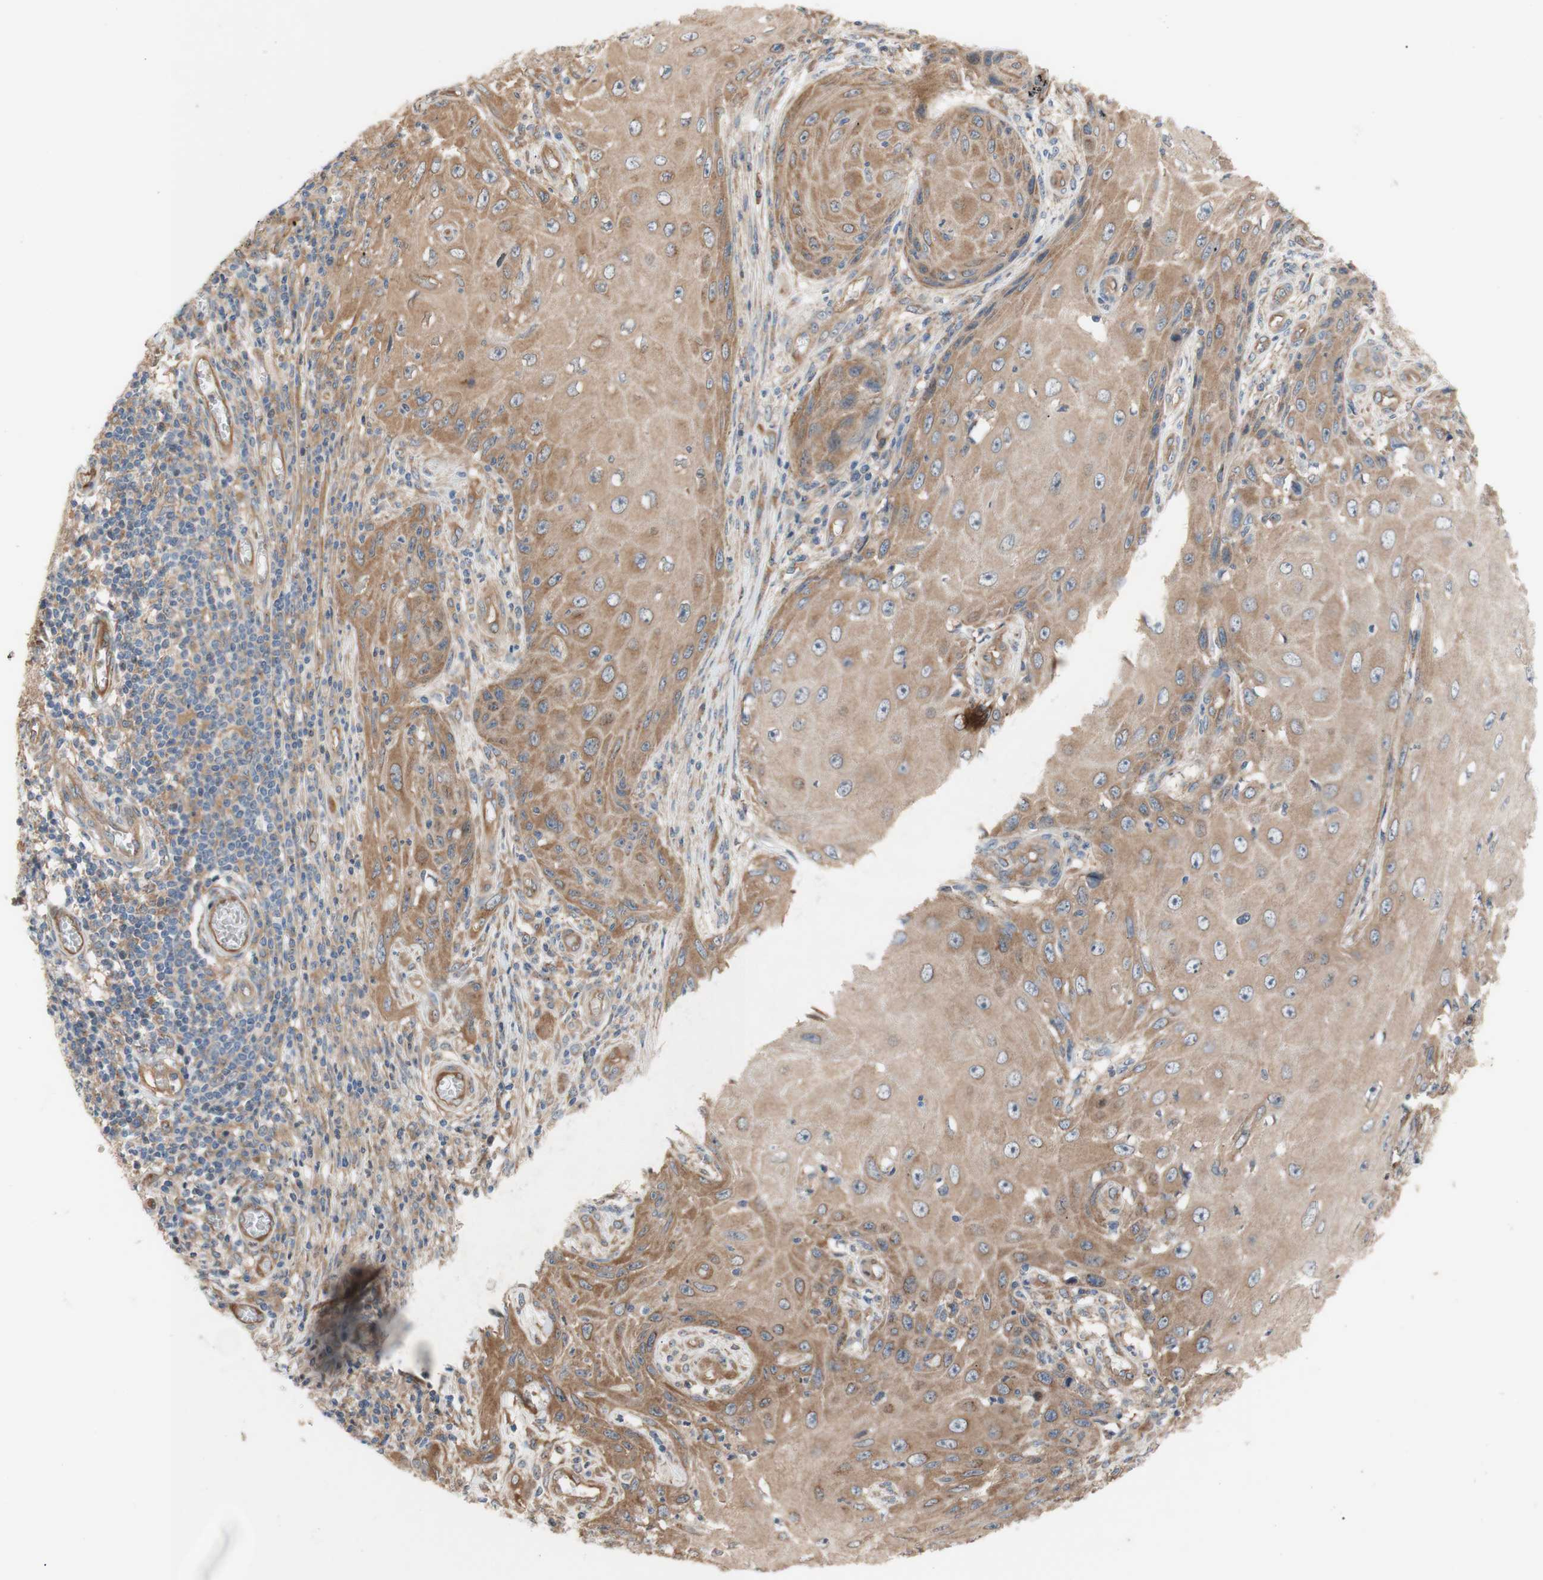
{"staining": {"intensity": "moderate", "quantity": ">75%", "location": "cytoplasmic/membranous"}, "tissue": "skin cancer", "cell_type": "Tumor cells", "image_type": "cancer", "snomed": [{"axis": "morphology", "description": "Squamous cell carcinoma, NOS"}, {"axis": "topography", "description": "Skin"}], "caption": "Skin cancer stained for a protein exhibits moderate cytoplasmic/membranous positivity in tumor cells. (brown staining indicates protein expression, while blue staining denotes nuclei).", "gene": "DYNLRB1", "patient": {"sex": "female", "age": 73}}